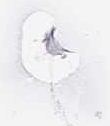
{"staining": {"intensity": "strong", "quantity": ">75%", "location": "cytoplasmic/membranous"}, "tissue": "cervical cancer", "cell_type": "Tumor cells", "image_type": "cancer", "snomed": [{"axis": "morphology", "description": "Adenocarcinoma, NOS"}, {"axis": "topography", "description": "Cervix"}], "caption": "This is an image of IHC staining of cervical cancer, which shows strong staining in the cytoplasmic/membranous of tumor cells.", "gene": "GID8", "patient": {"sex": "female", "age": 36}}